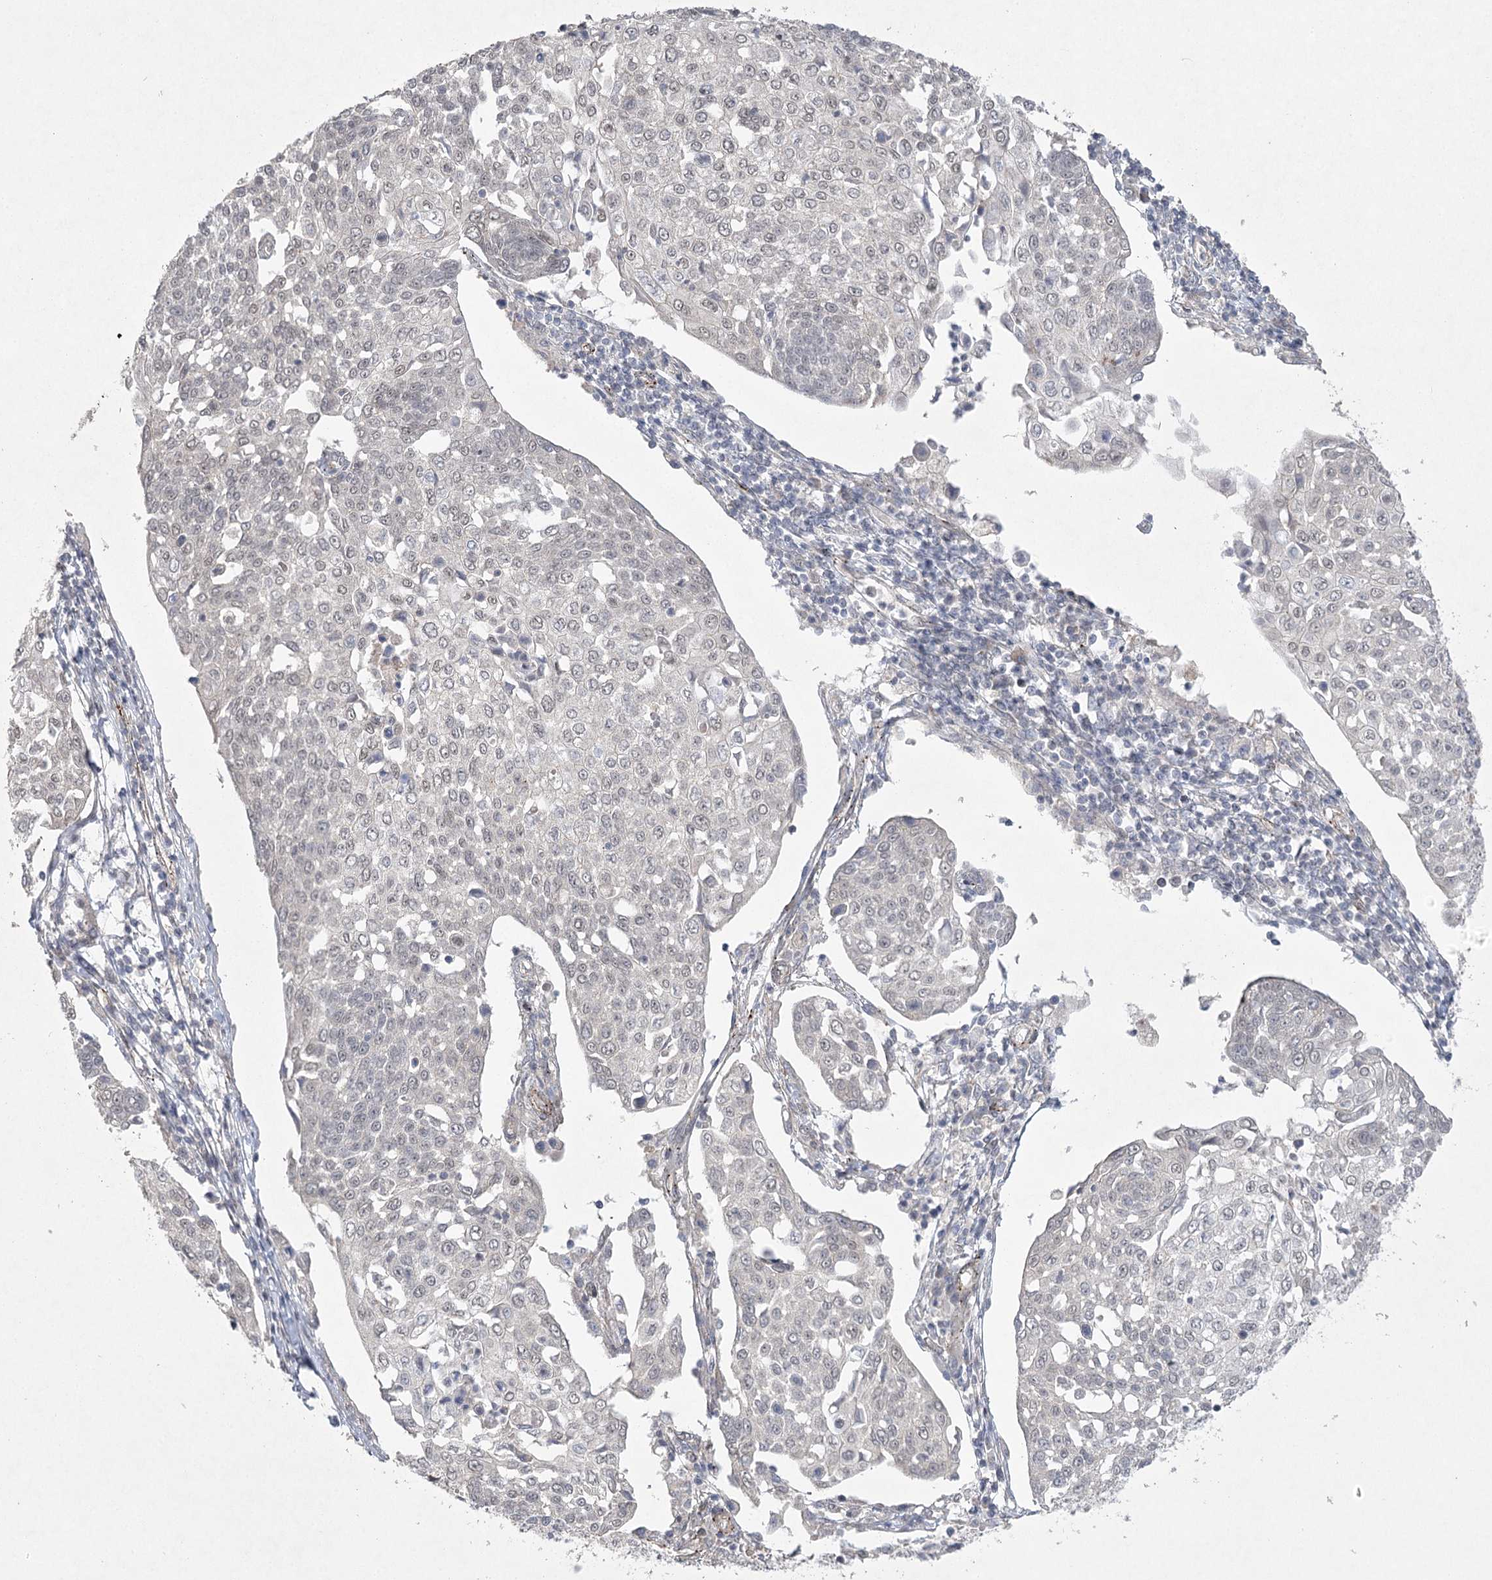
{"staining": {"intensity": "weak", "quantity": "<25%", "location": "nuclear"}, "tissue": "cervical cancer", "cell_type": "Tumor cells", "image_type": "cancer", "snomed": [{"axis": "morphology", "description": "Squamous cell carcinoma, NOS"}, {"axis": "topography", "description": "Cervix"}], "caption": "There is no significant staining in tumor cells of cervical cancer.", "gene": "AMTN", "patient": {"sex": "female", "age": 34}}